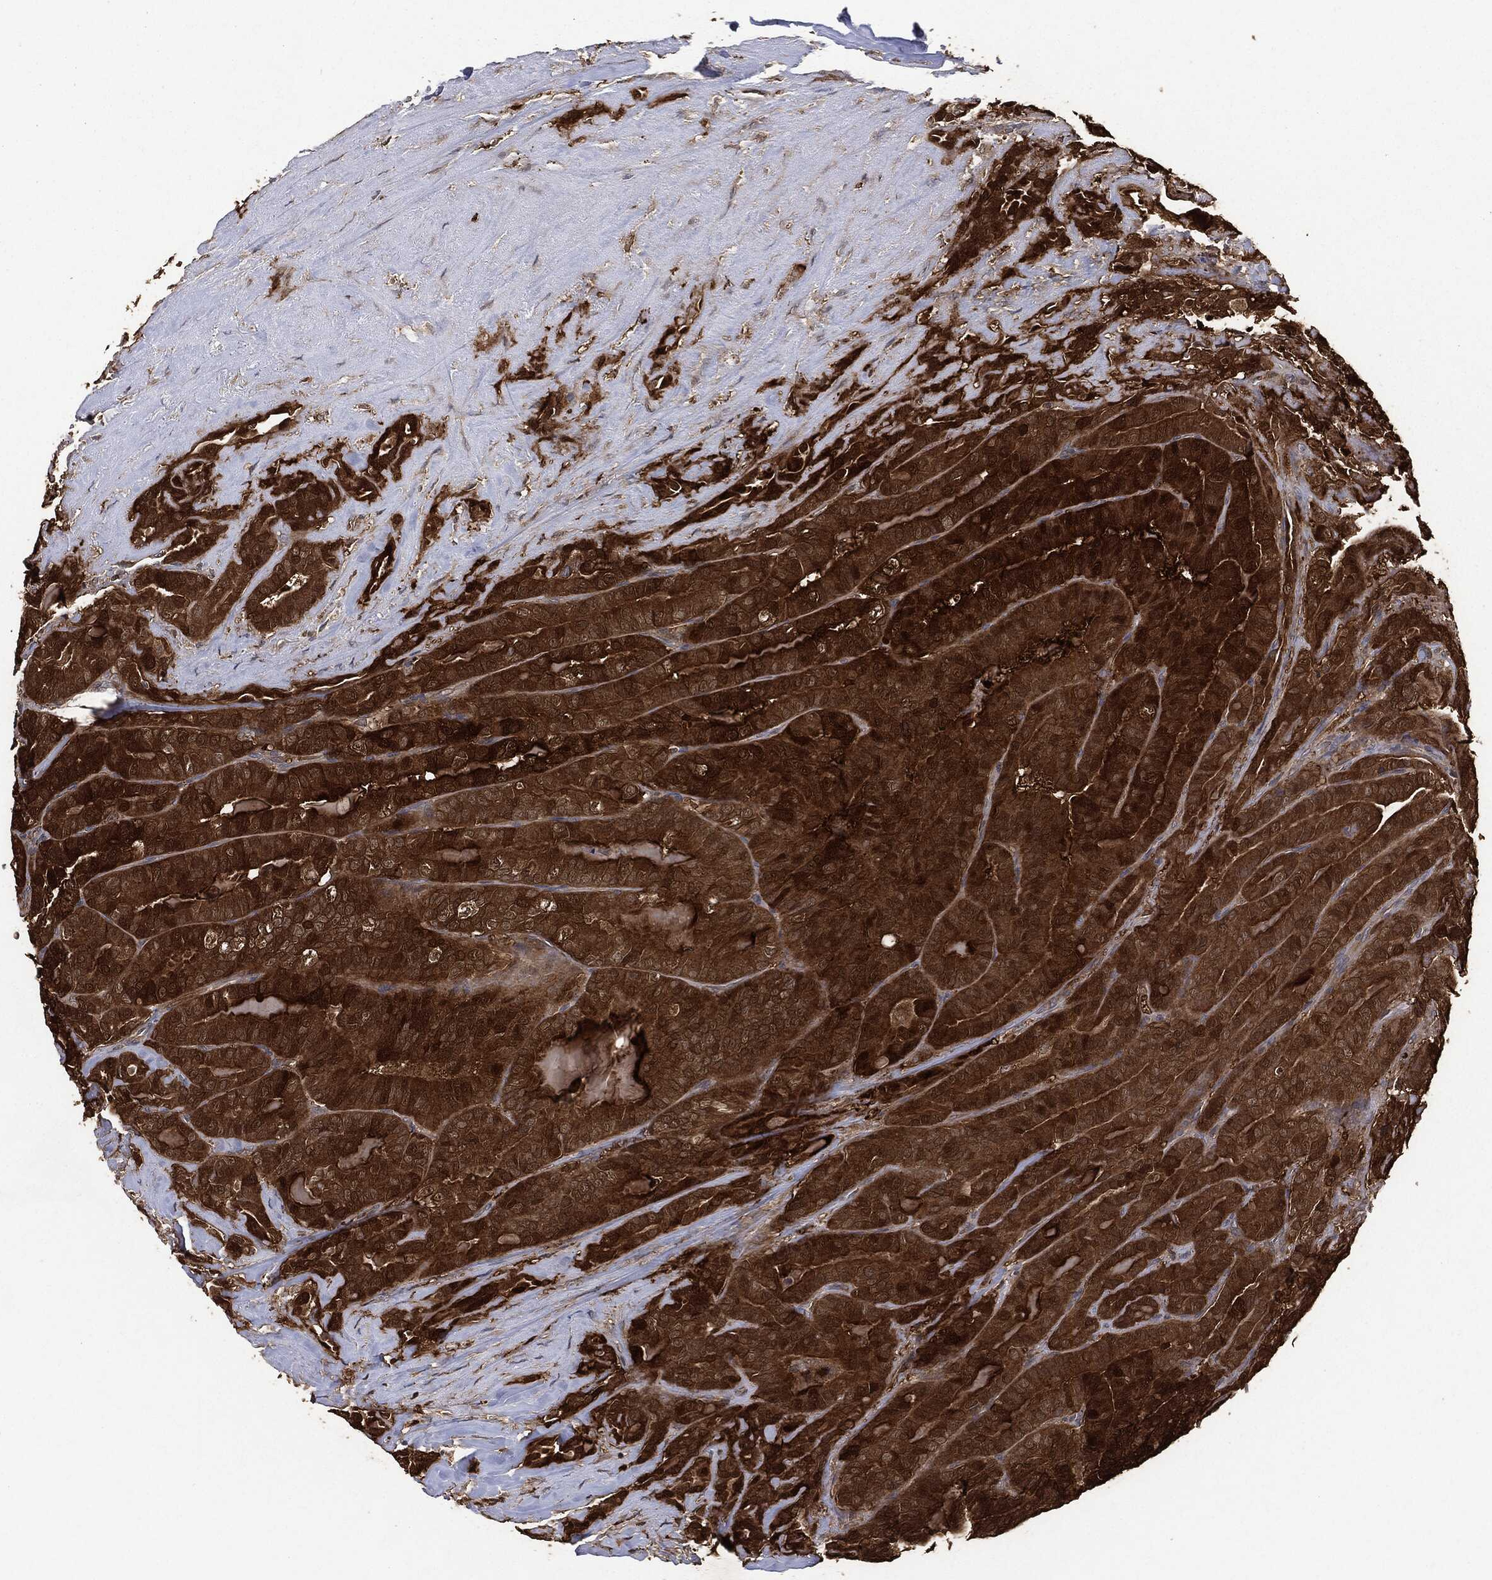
{"staining": {"intensity": "strong", "quantity": ">75%", "location": "cytoplasmic/membranous"}, "tissue": "thyroid cancer", "cell_type": "Tumor cells", "image_type": "cancer", "snomed": [{"axis": "morphology", "description": "Papillary adenocarcinoma, NOS"}, {"axis": "topography", "description": "Thyroid gland"}], "caption": "This is an image of IHC staining of thyroid papillary adenocarcinoma, which shows strong expression in the cytoplasmic/membranous of tumor cells.", "gene": "BRAF", "patient": {"sex": "male", "age": 61}}